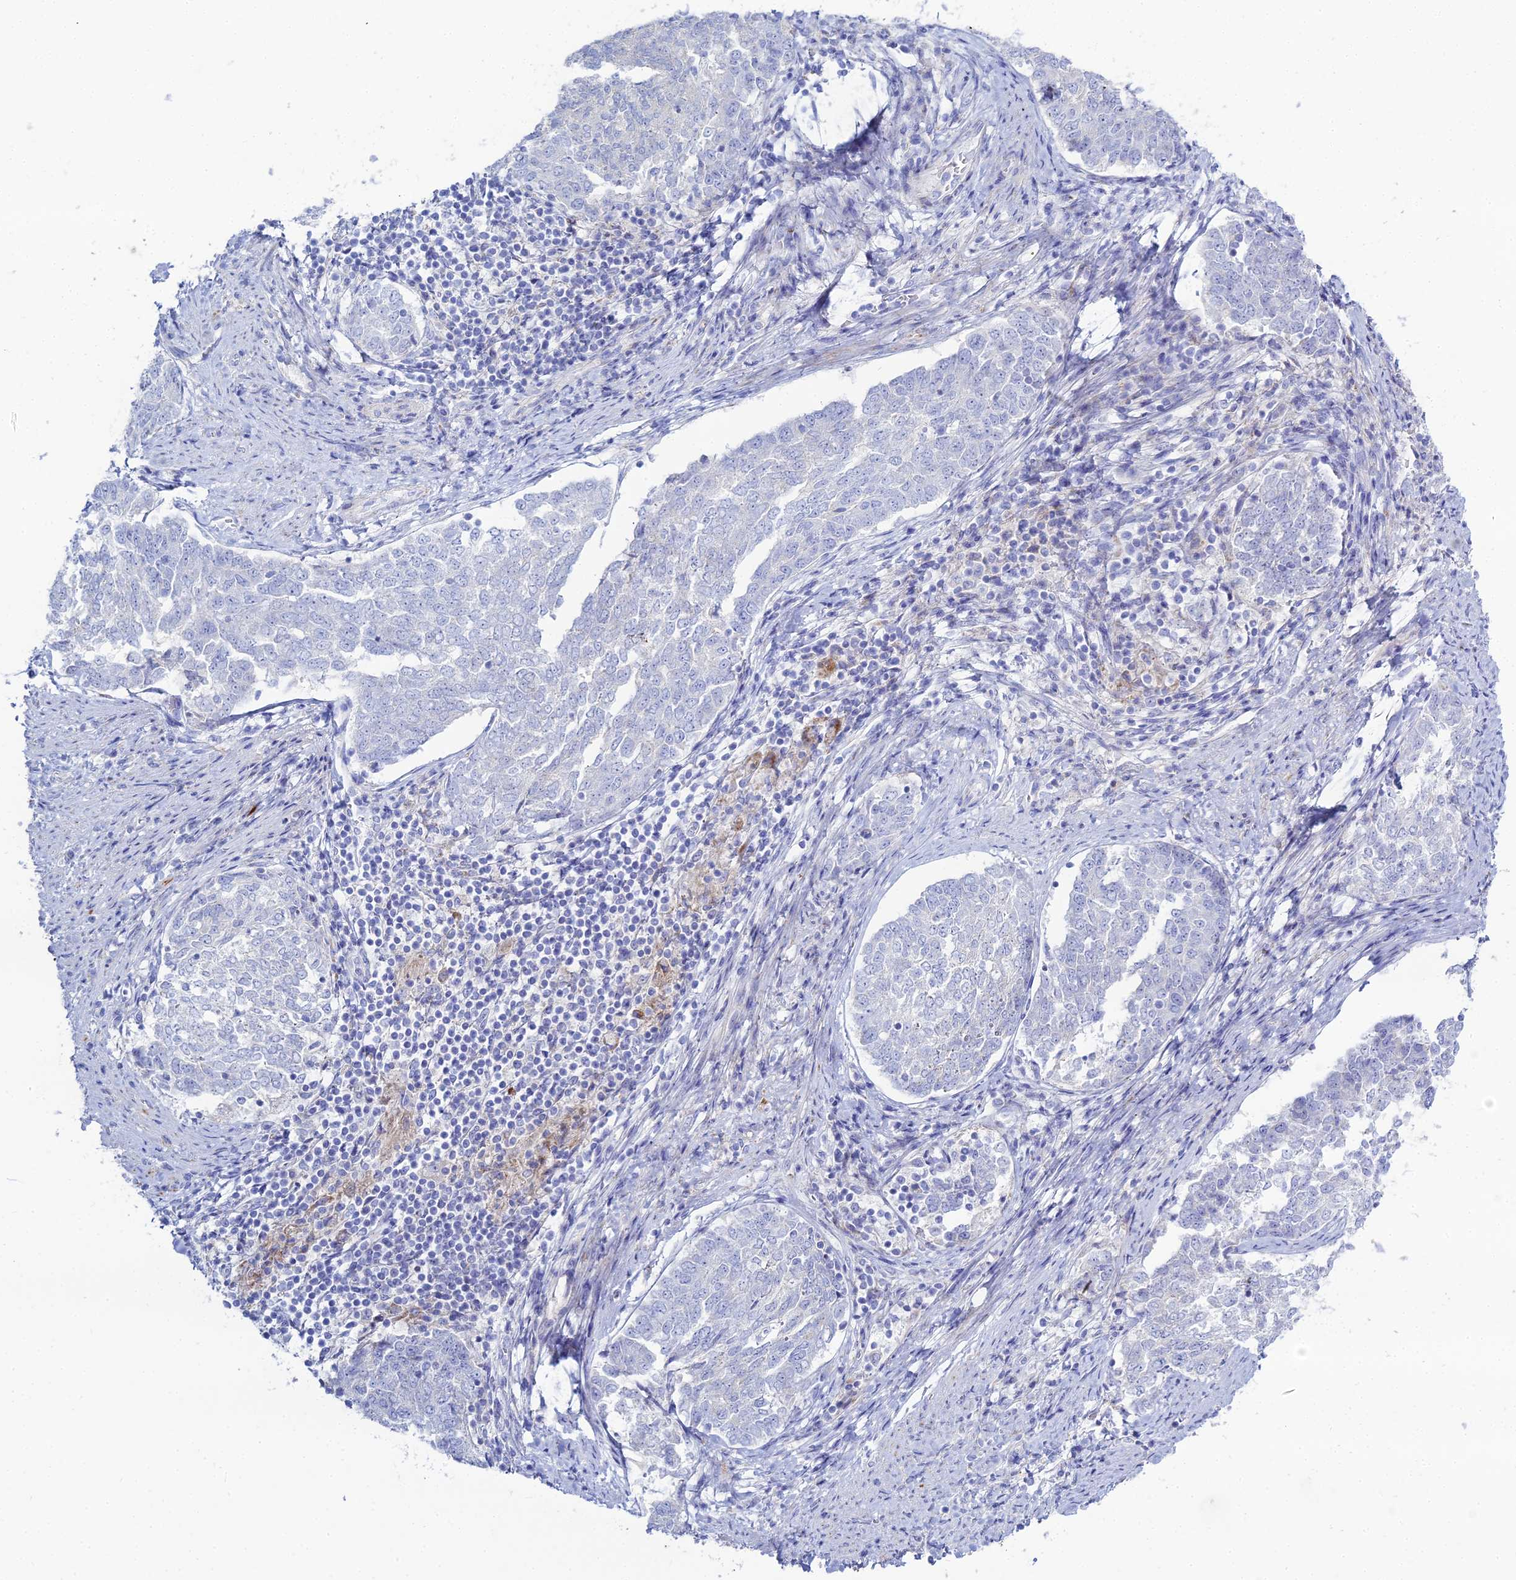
{"staining": {"intensity": "negative", "quantity": "none", "location": "none"}, "tissue": "endometrial cancer", "cell_type": "Tumor cells", "image_type": "cancer", "snomed": [{"axis": "morphology", "description": "Adenocarcinoma, NOS"}, {"axis": "topography", "description": "Endometrium"}], "caption": "Image shows no significant protein expression in tumor cells of endometrial adenocarcinoma. The staining was performed using DAB (3,3'-diaminobenzidine) to visualize the protein expression in brown, while the nuclei were stained in blue with hematoxylin (Magnification: 20x).", "gene": "DHX34", "patient": {"sex": "female", "age": 80}}